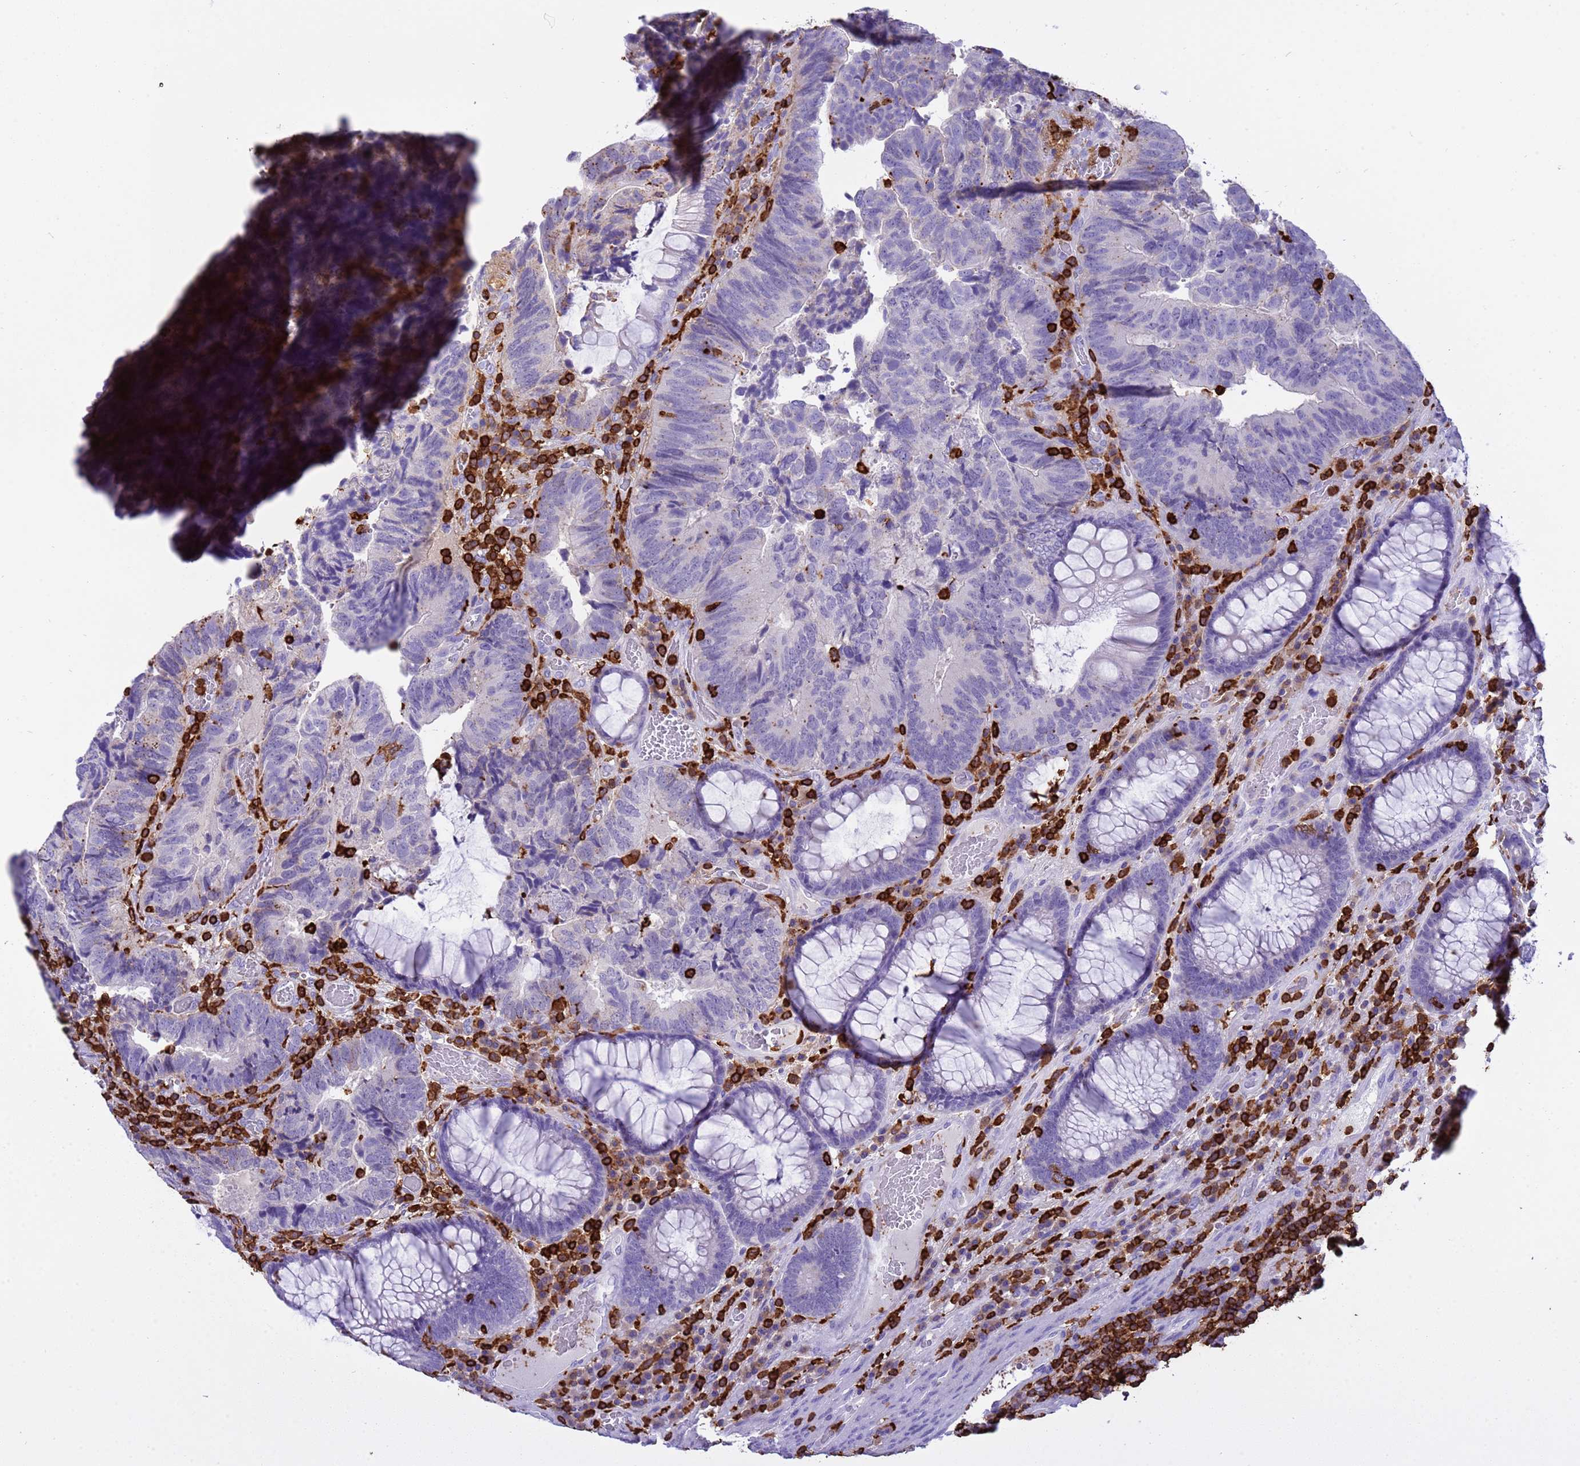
{"staining": {"intensity": "negative", "quantity": "none", "location": "none"}, "tissue": "colorectal cancer", "cell_type": "Tumor cells", "image_type": "cancer", "snomed": [{"axis": "morphology", "description": "Adenocarcinoma, NOS"}, {"axis": "topography", "description": "Colon"}], "caption": "Protein analysis of adenocarcinoma (colorectal) displays no significant staining in tumor cells.", "gene": "IRF5", "patient": {"sex": "female", "age": 67}}